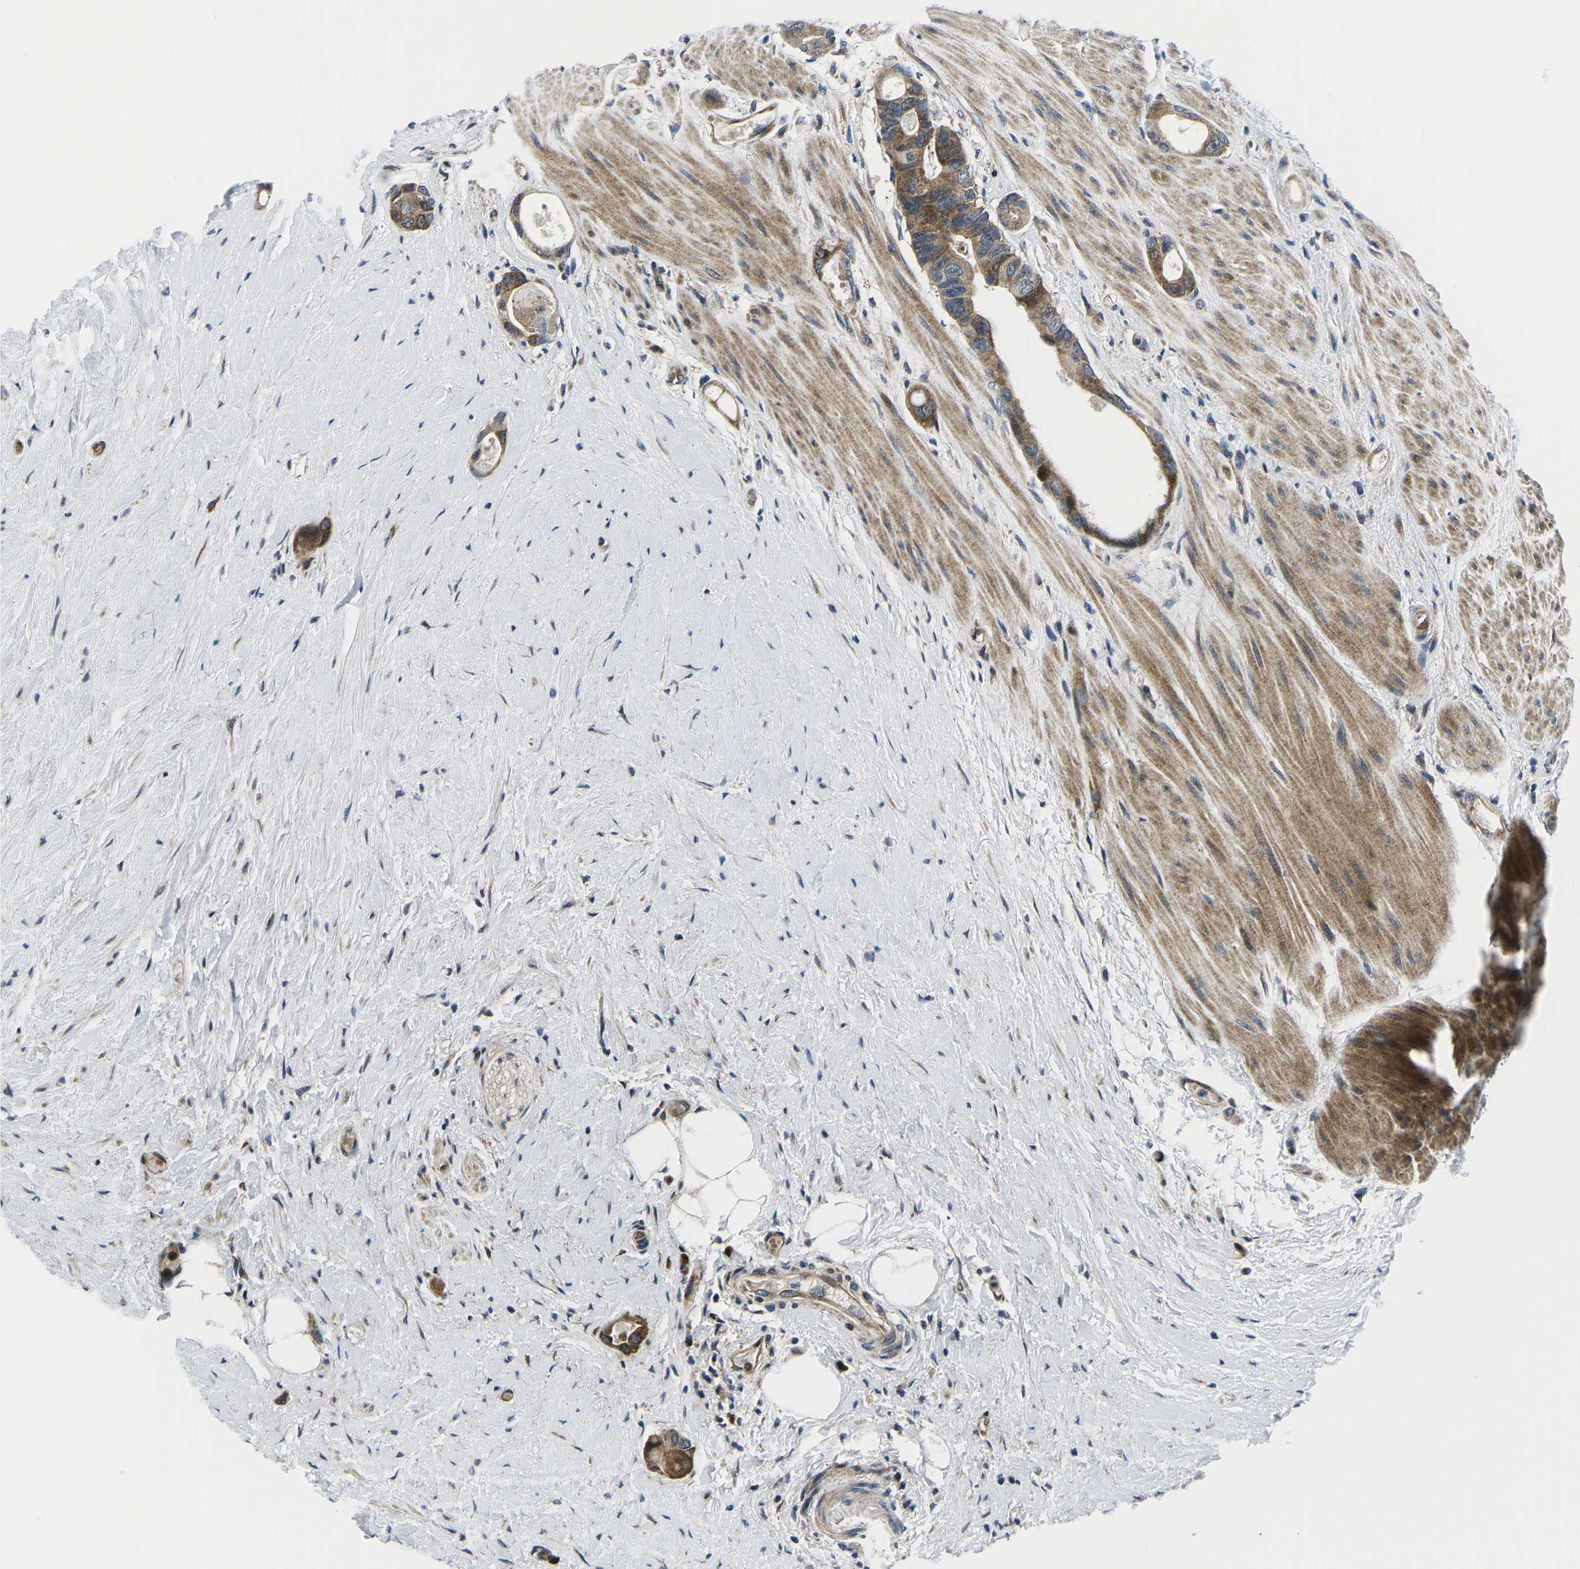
{"staining": {"intensity": "moderate", "quantity": ">75%", "location": "cytoplasmic/membranous"}, "tissue": "colorectal cancer", "cell_type": "Tumor cells", "image_type": "cancer", "snomed": [{"axis": "morphology", "description": "Adenocarcinoma, NOS"}, {"axis": "topography", "description": "Rectum"}], "caption": "A micrograph of colorectal cancer (adenocarcinoma) stained for a protein exhibits moderate cytoplasmic/membranous brown staining in tumor cells.", "gene": "EIF4E", "patient": {"sex": "male", "age": 51}}